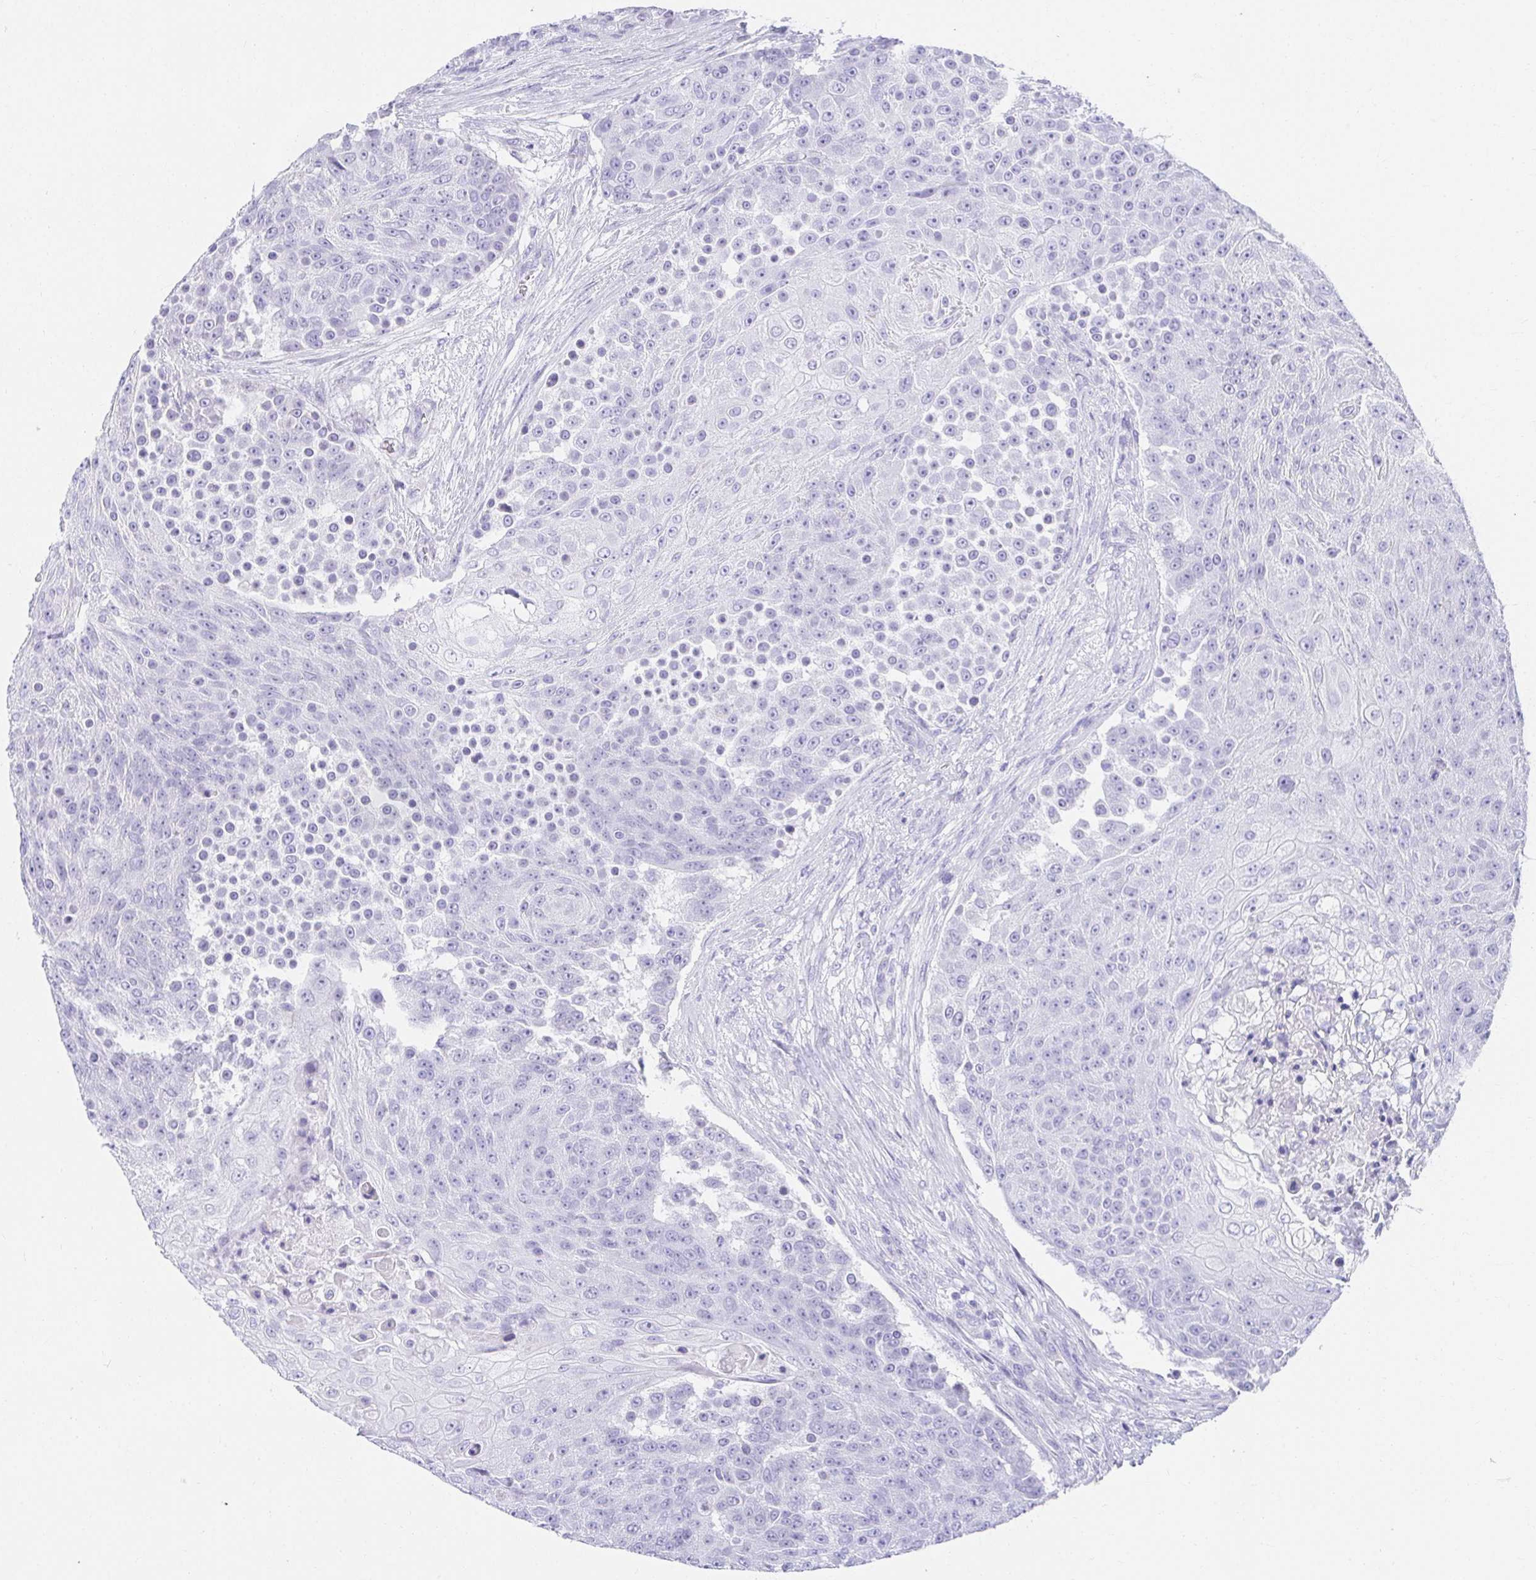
{"staining": {"intensity": "negative", "quantity": "none", "location": "none"}, "tissue": "urothelial cancer", "cell_type": "Tumor cells", "image_type": "cancer", "snomed": [{"axis": "morphology", "description": "Urothelial carcinoma, High grade"}, {"axis": "topography", "description": "Urinary bladder"}], "caption": "High magnification brightfield microscopy of urothelial cancer stained with DAB (brown) and counterstained with hematoxylin (blue): tumor cells show no significant expression.", "gene": "VGLL1", "patient": {"sex": "female", "age": 63}}